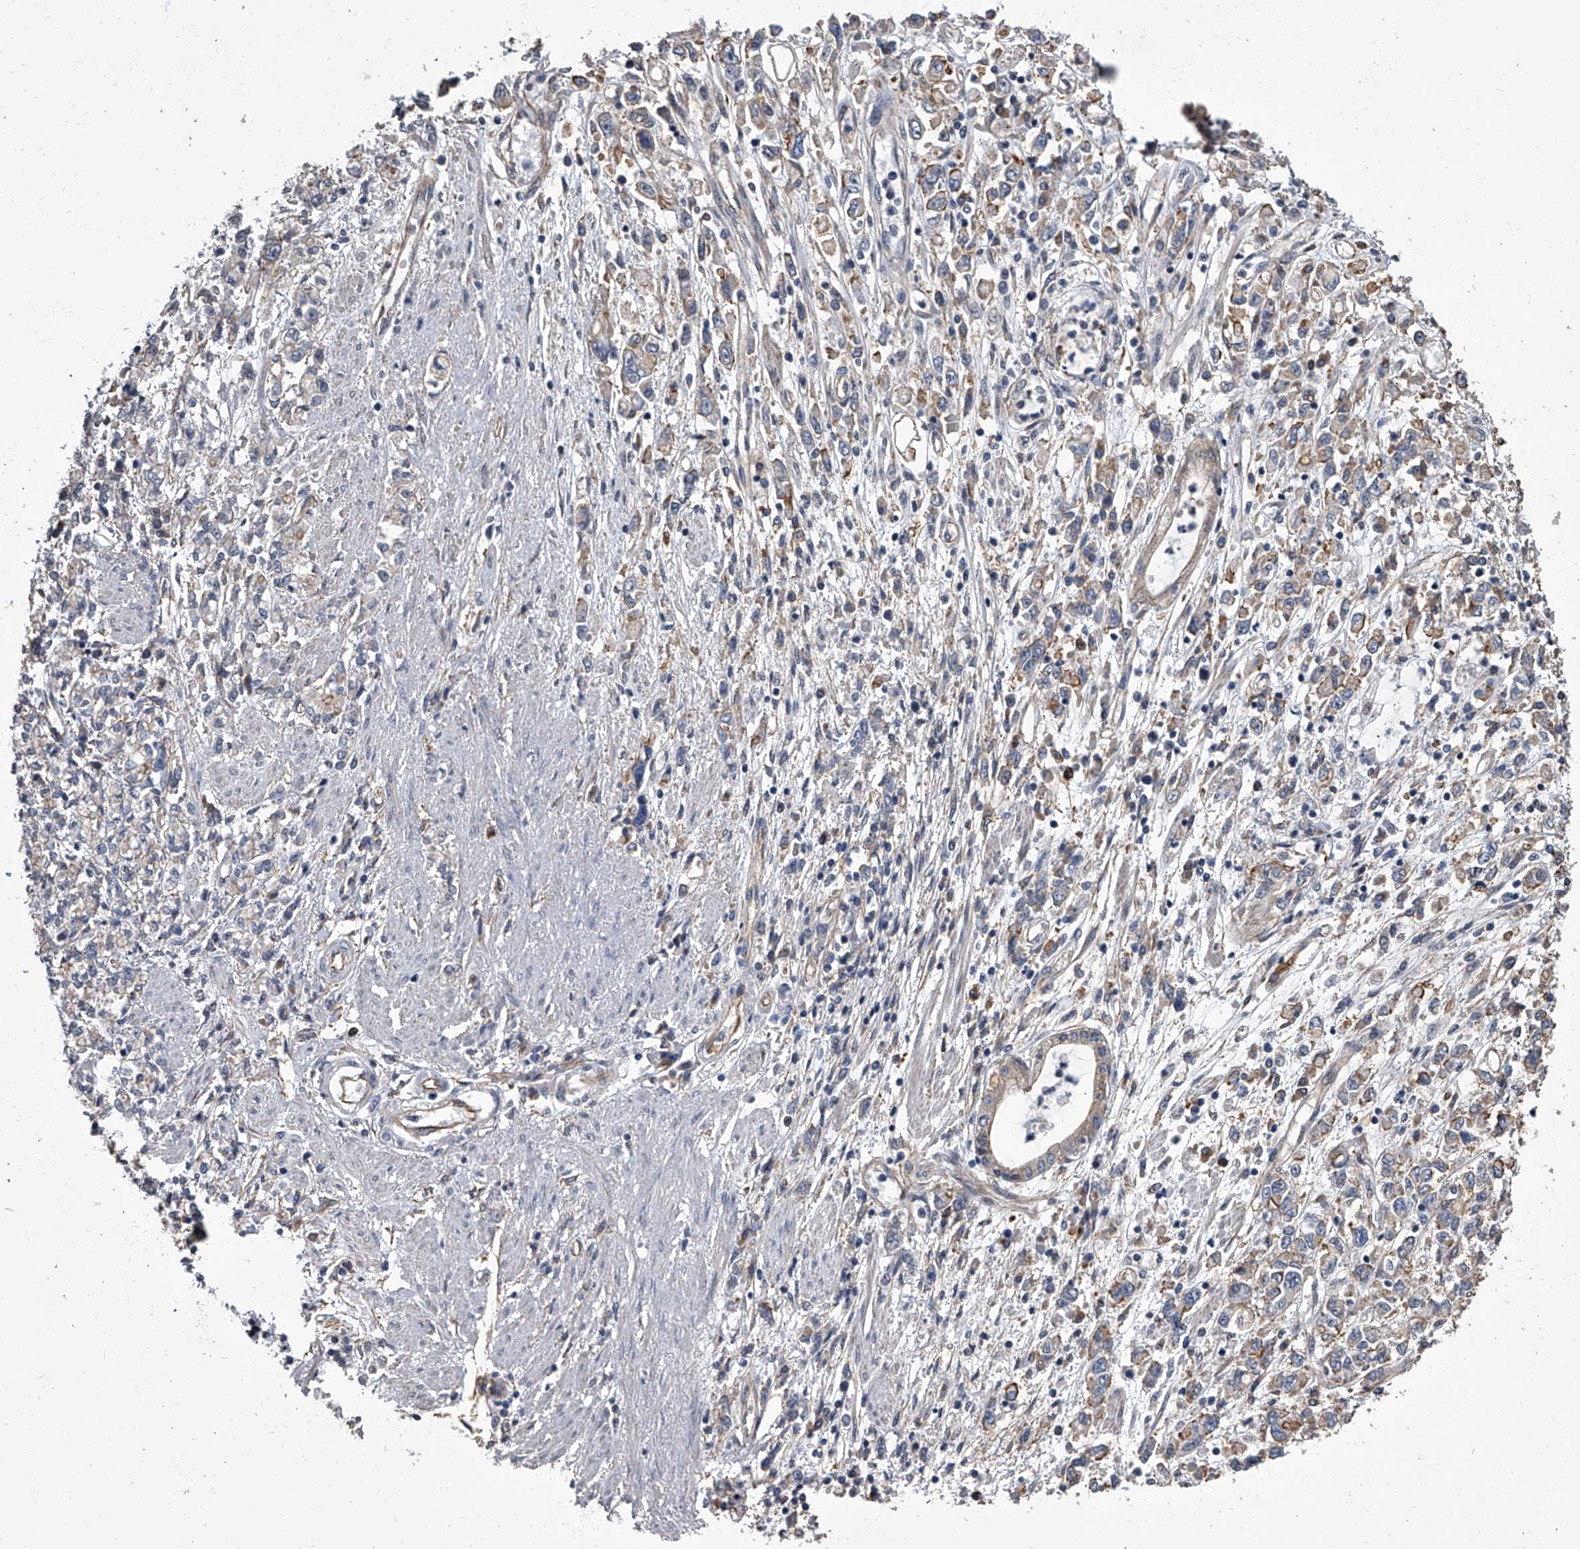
{"staining": {"intensity": "moderate", "quantity": "<25%", "location": "cytoplasmic/membranous"}, "tissue": "stomach cancer", "cell_type": "Tumor cells", "image_type": "cancer", "snomed": [{"axis": "morphology", "description": "Adenocarcinoma, NOS"}, {"axis": "topography", "description": "Stomach"}], "caption": "A micrograph of human stomach adenocarcinoma stained for a protein reveals moderate cytoplasmic/membranous brown staining in tumor cells.", "gene": "SIRT4", "patient": {"sex": "female", "age": 76}}